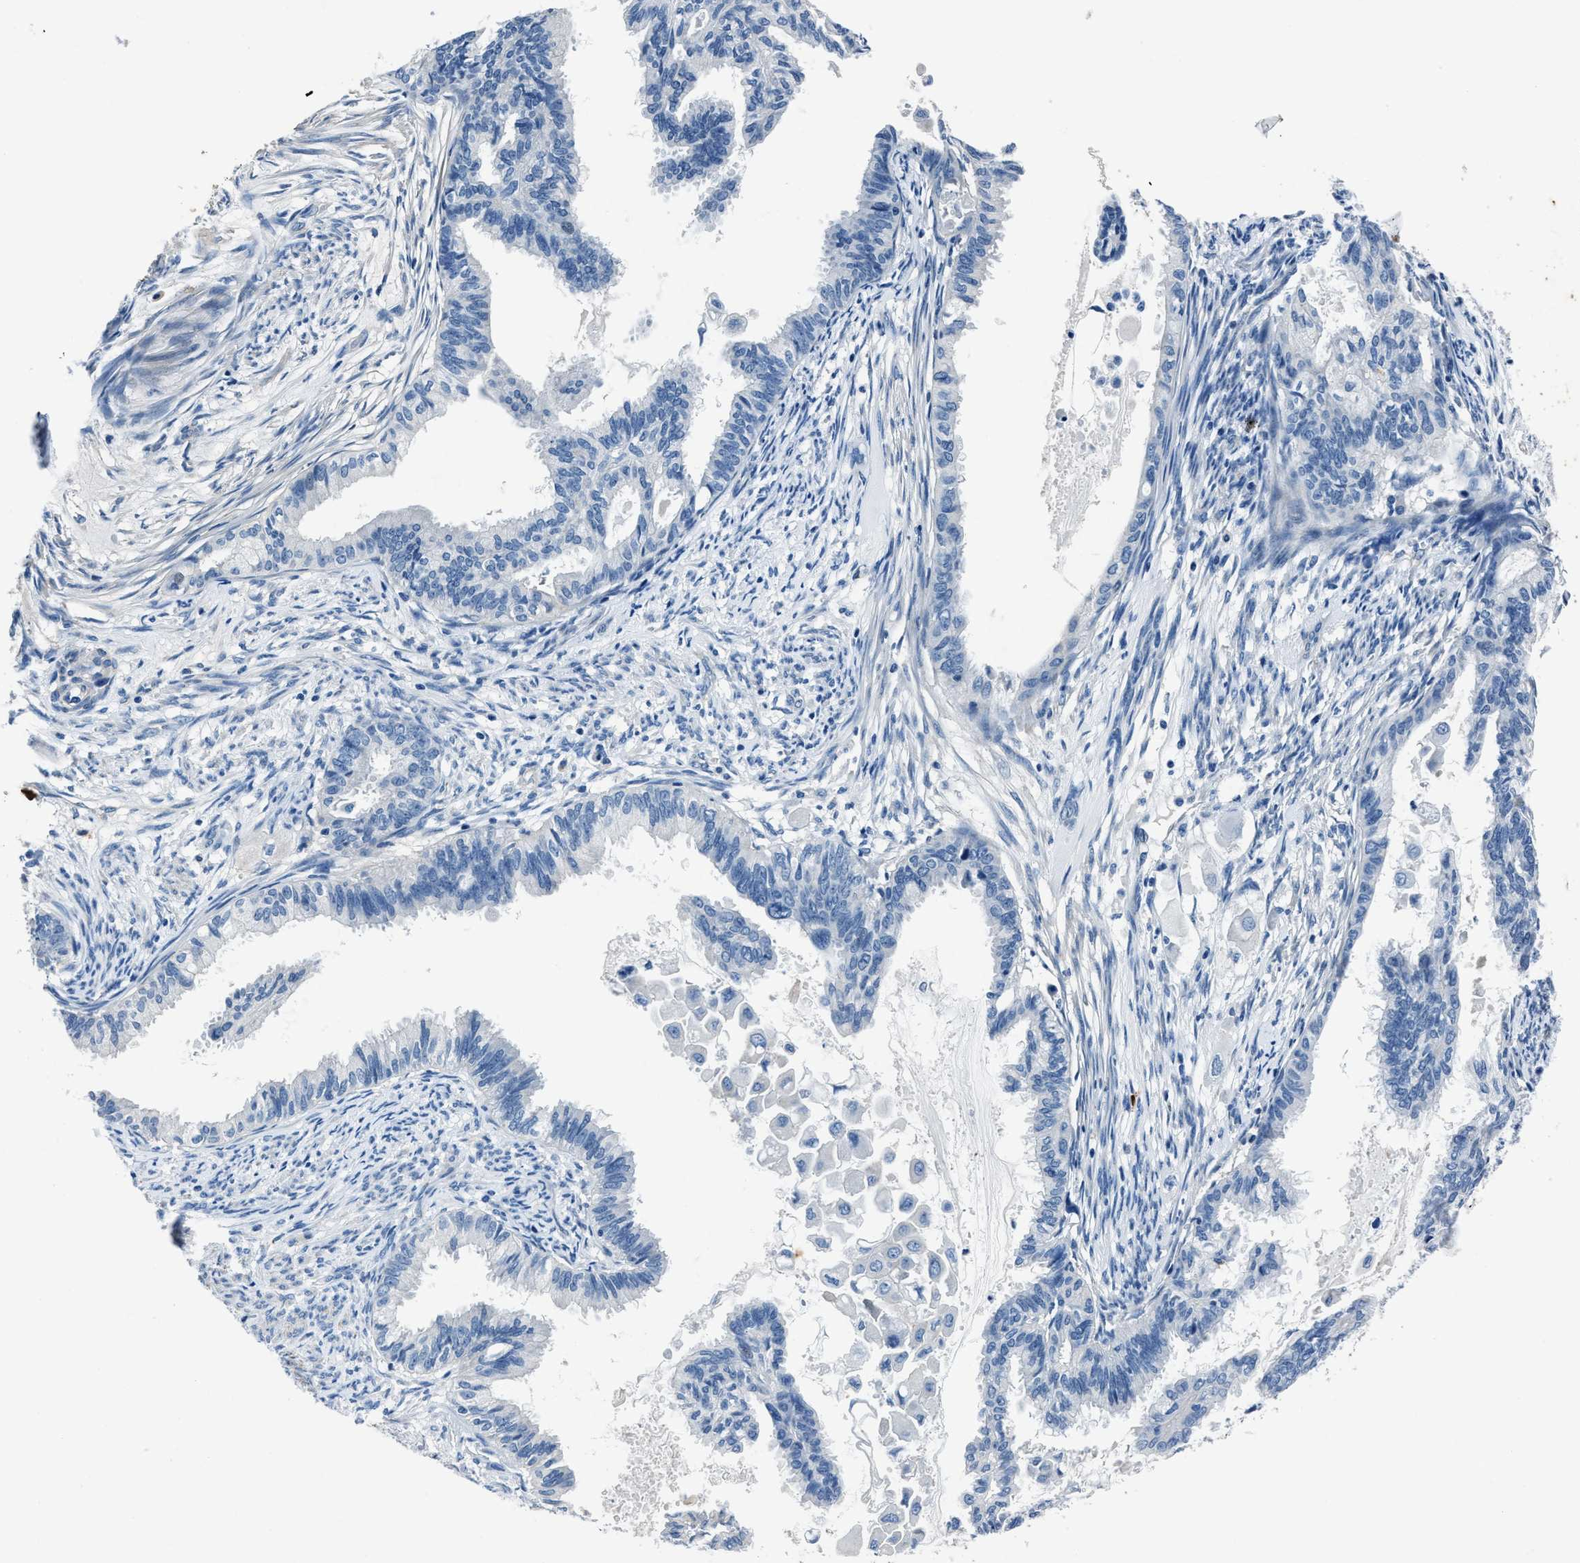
{"staining": {"intensity": "negative", "quantity": "none", "location": "none"}, "tissue": "cervical cancer", "cell_type": "Tumor cells", "image_type": "cancer", "snomed": [{"axis": "morphology", "description": "Normal tissue, NOS"}, {"axis": "morphology", "description": "Adenocarcinoma, NOS"}, {"axis": "topography", "description": "Cervix"}, {"axis": "topography", "description": "Endometrium"}], "caption": "The photomicrograph reveals no significant expression in tumor cells of adenocarcinoma (cervical).", "gene": "NACAD", "patient": {"sex": "female", "age": 86}}